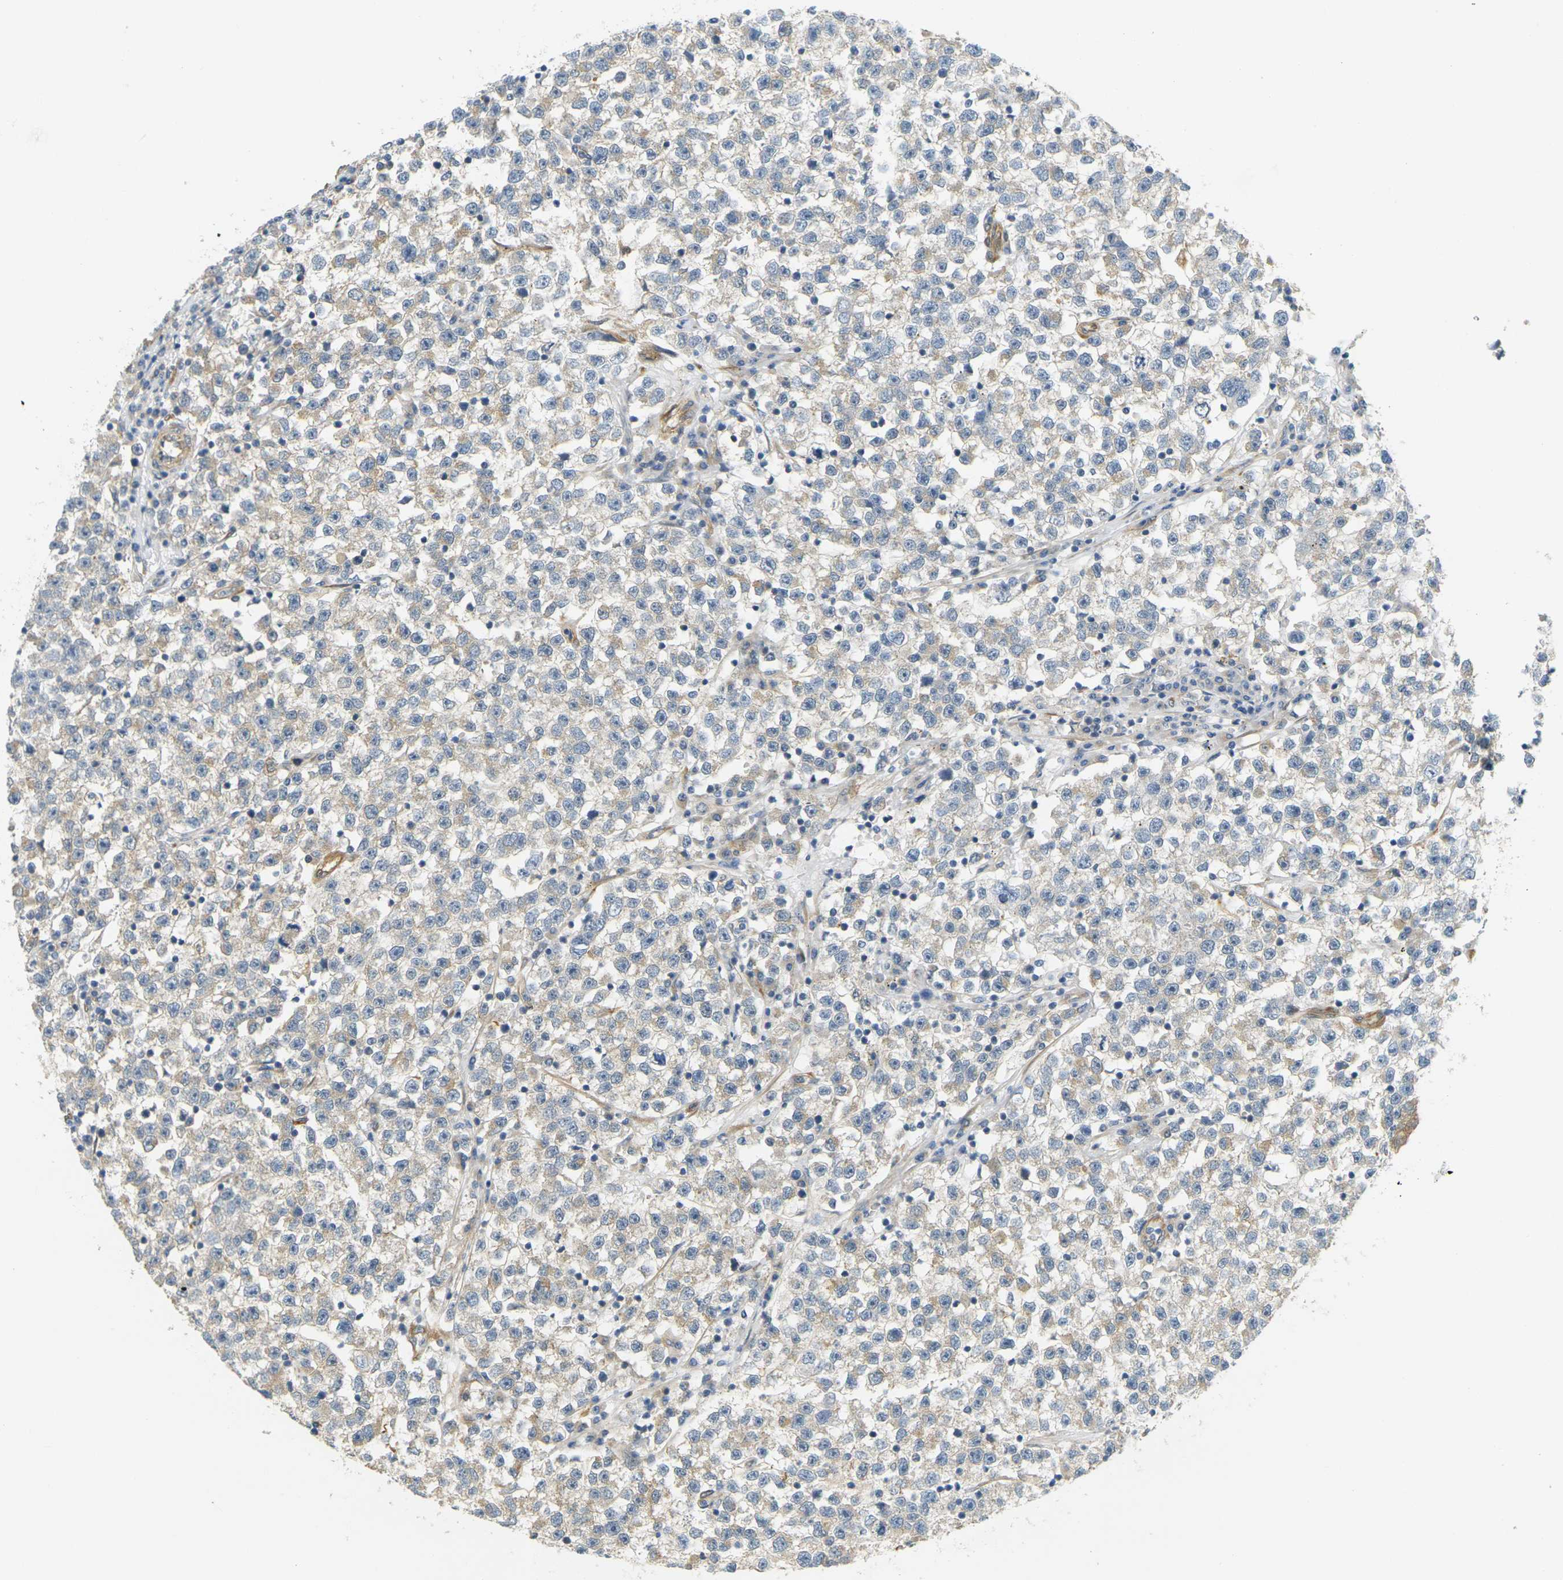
{"staining": {"intensity": "weak", "quantity": "<25%", "location": "cytoplasmic/membranous"}, "tissue": "testis cancer", "cell_type": "Tumor cells", "image_type": "cancer", "snomed": [{"axis": "morphology", "description": "Seminoma, NOS"}, {"axis": "topography", "description": "Testis"}], "caption": "The histopathology image exhibits no significant expression in tumor cells of testis cancer (seminoma).", "gene": "CYTH3", "patient": {"sex": "male", "age": 22}}